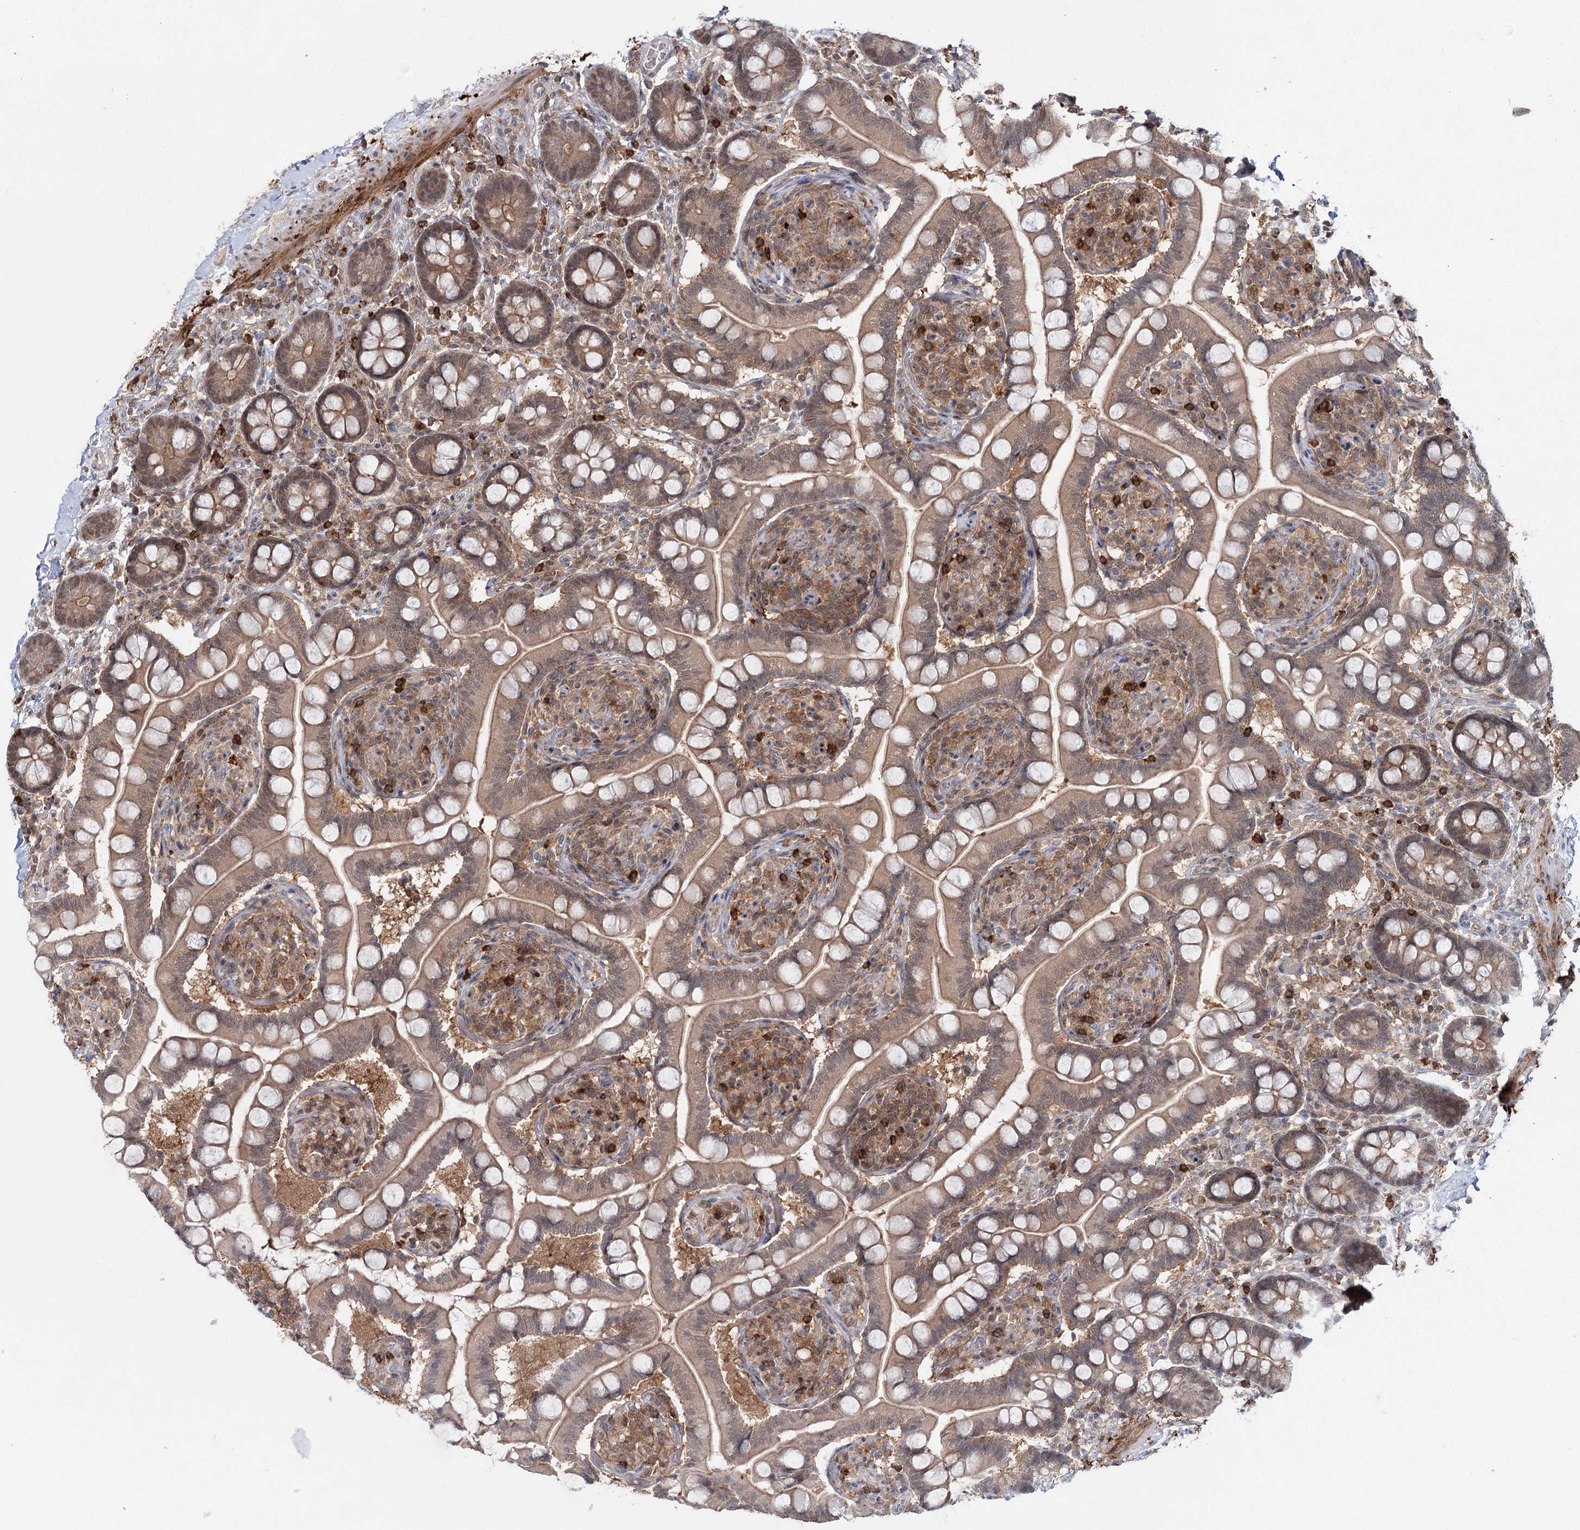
{"staining": {"intensity": "moderate", "quantity": ">75%", "location": "cytoplasmic/membranous,nuclear"}, "tissue": "small intestine", "cell_type": "Glandular cells", "image_type": "normal", "snomed": [{"axis": "morphology", "description": "Normal tissue, NOS"}, {"axis": "topography", "description": "Small intestine"}], "caption": "Benign small intestine demonstrates moderate cytoplasmic/membranous,nuclear expression in about >75% of glandular cells, visualized by immunohistochemistry.", "gene": "WDR44", "patient": {"sex": "female", "age": 64}}